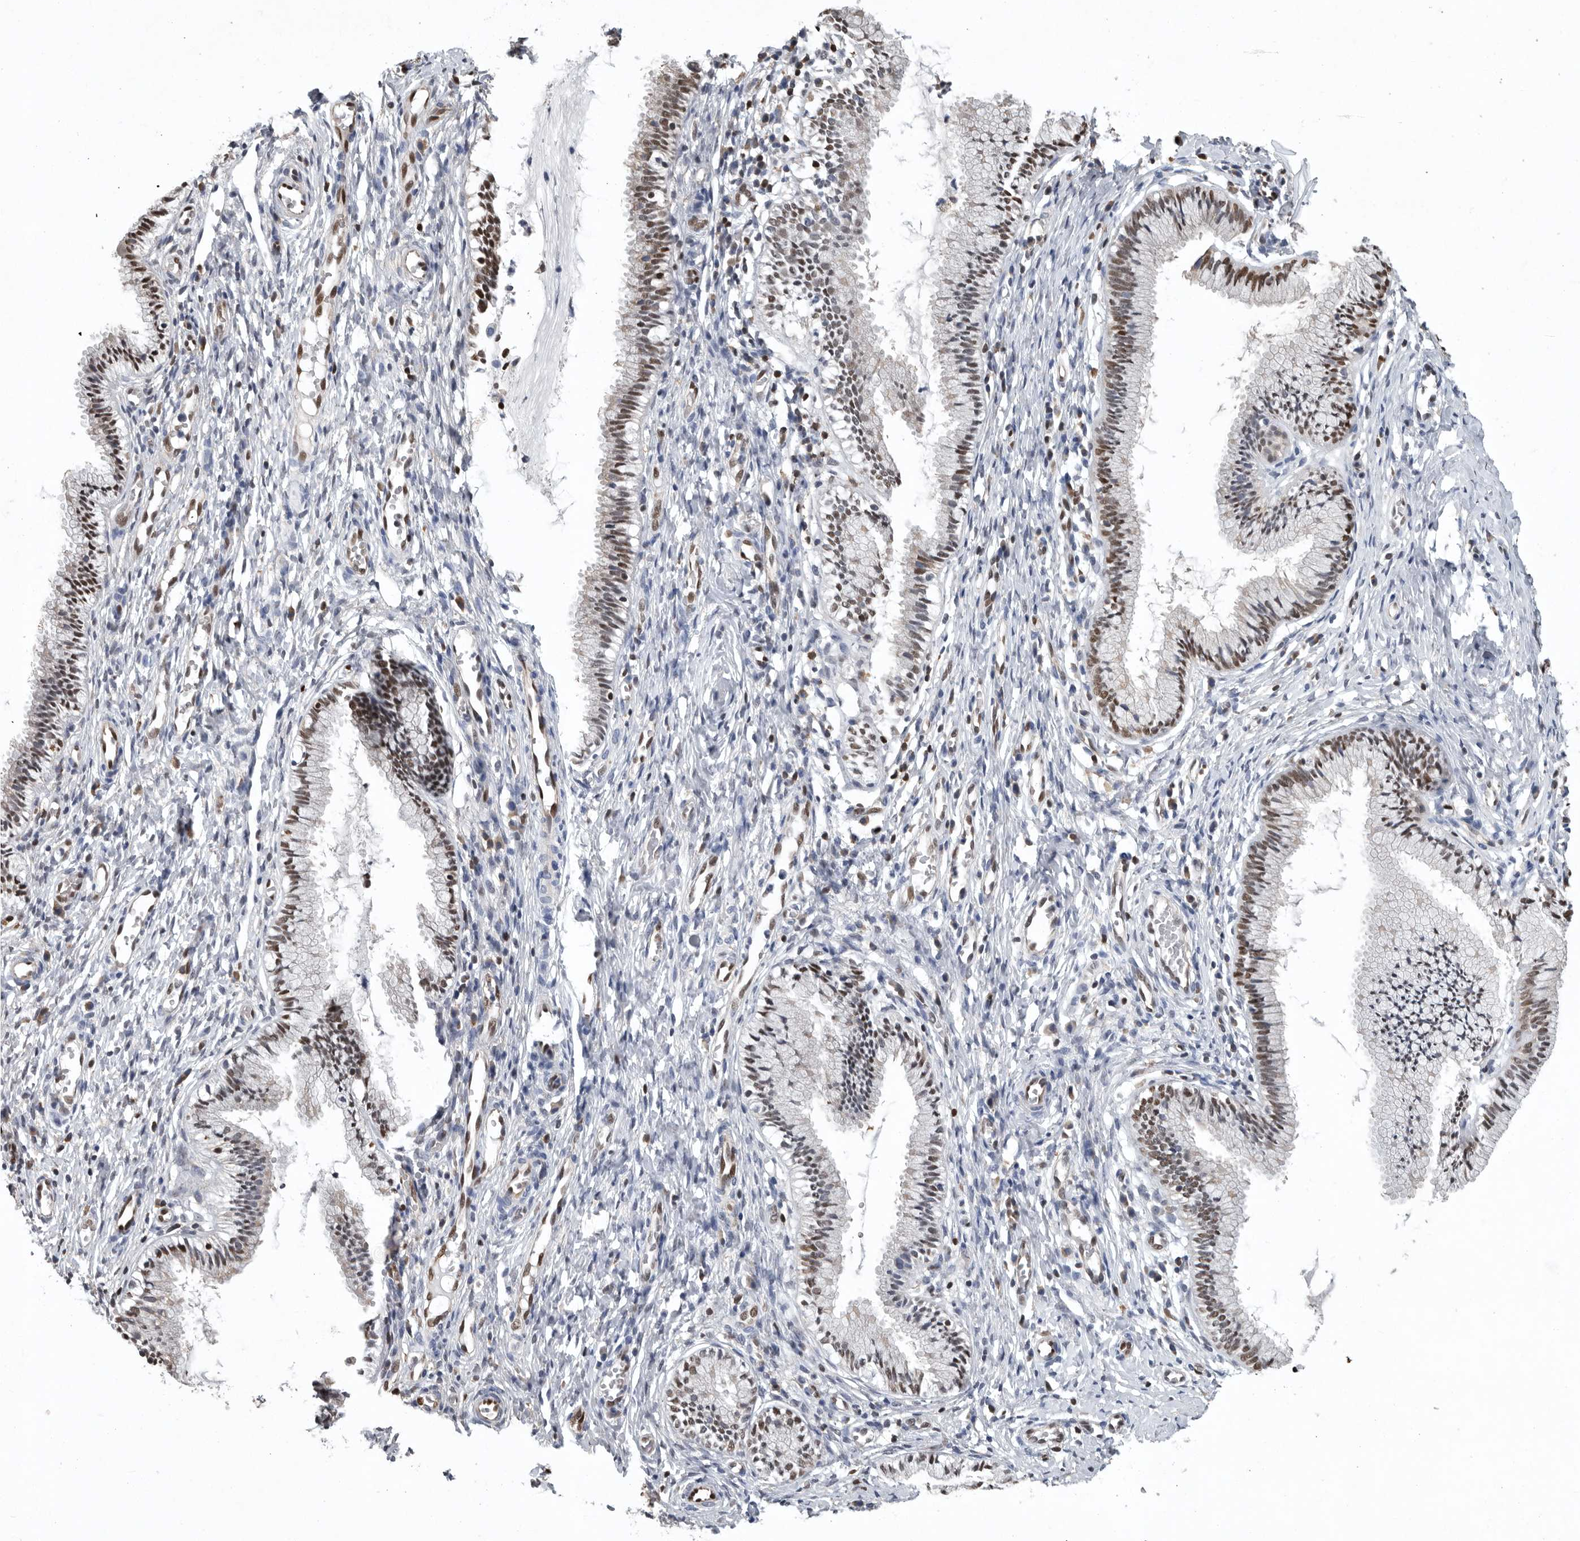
{"staining": {"intensity": "moderate", "quantity": ">75%", "location": "nuclear"}, "tissue": "cervix", "cell_type": "Glandular cells", "image_type": "normal", "snomed": [{"axis": "morphology", "description": "Normal tissue, NOS"}, {"axis": "topography", "description": "Cervix"}], "caption": "Moderate nuclear positivity for a protein is seen in approximately >75% of glandular cells of benign cervix using IHC.", "gene": "PDCD4", "patient": {"sex": "female", "age": 27}}